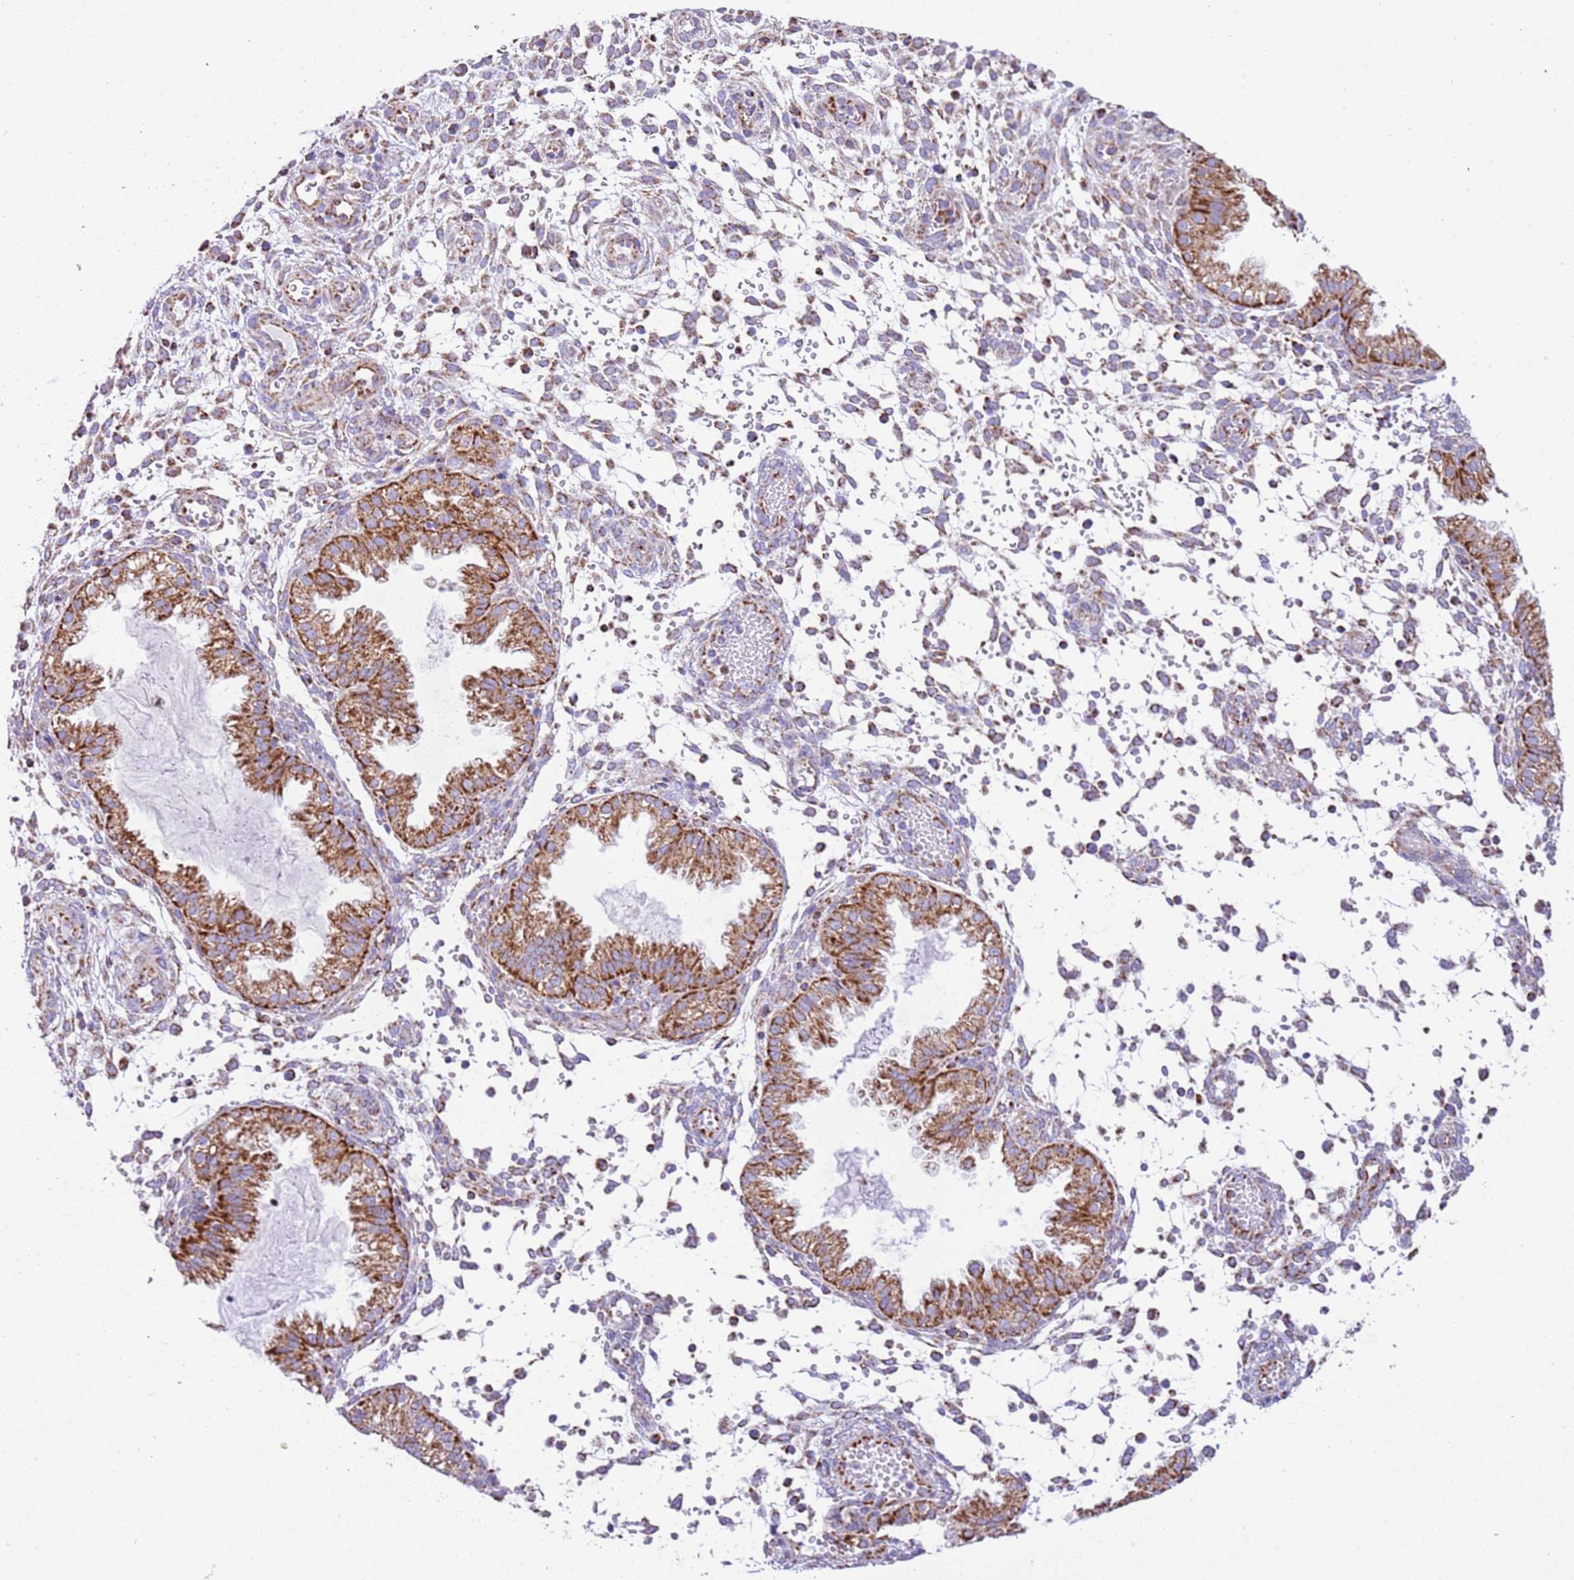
{"staining": {"intensity": "moderate", "quantity": "<25%", "location": "cytoplasmic/membranous"}, "tissue": "endometrium", "cell_type": "Cells in endometrial stroma", "image_type": "normal", "snomed": [{"axis": "morphology", "description": "Normal tissue, NOS"}, {"axis": "topography", "description": "Endometrium"}], "caption": "This is a micrograph of immunohistochemistry staining of benign endometrium, which shows moderate staining in the cytoplasmic/membranous of cells in endometrial stroma.", "gene": "SUCLG2", "patient": {"sex": "female", "age": 33}}